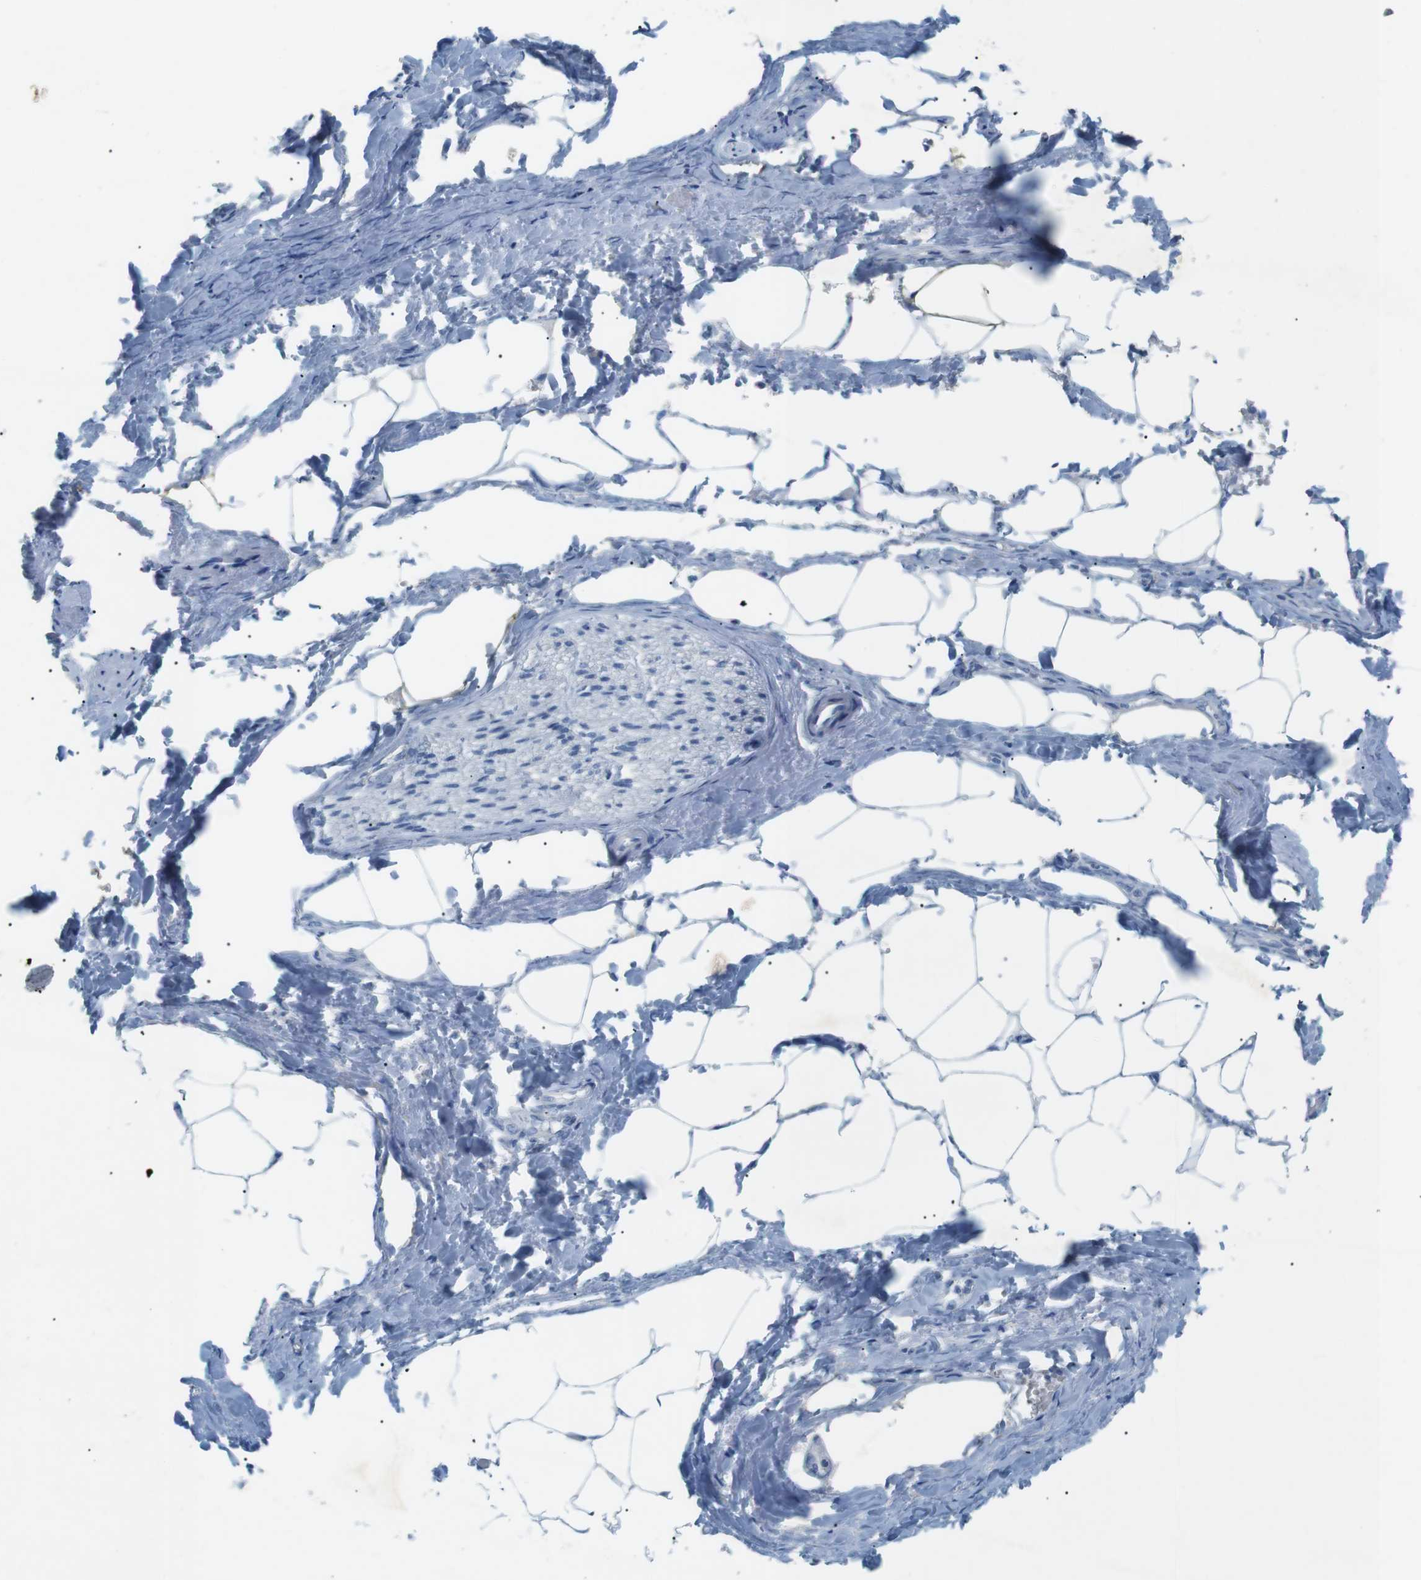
{"staining": {"intensity": "negative", "quantity": "none", "location": "none"}, "tissue": "adipose tissue", "cell_type": "Adipocytes", "image_type": "normal", "snomed": [{"axis": "morphology", "description": "Normal tissue, NOS"}, {"axis": "topography", "description": "Soft tissue"}, {"axis": "topography", "description": "Vascular tissue"}], "caption": "A high-resolution micrograph shows immunohistochemistry staining of normal adipose tissue, which displays no significant positivity in adipocytes.", "gene": "SALL4", "patient": {"sex": "female", "age": 35}}